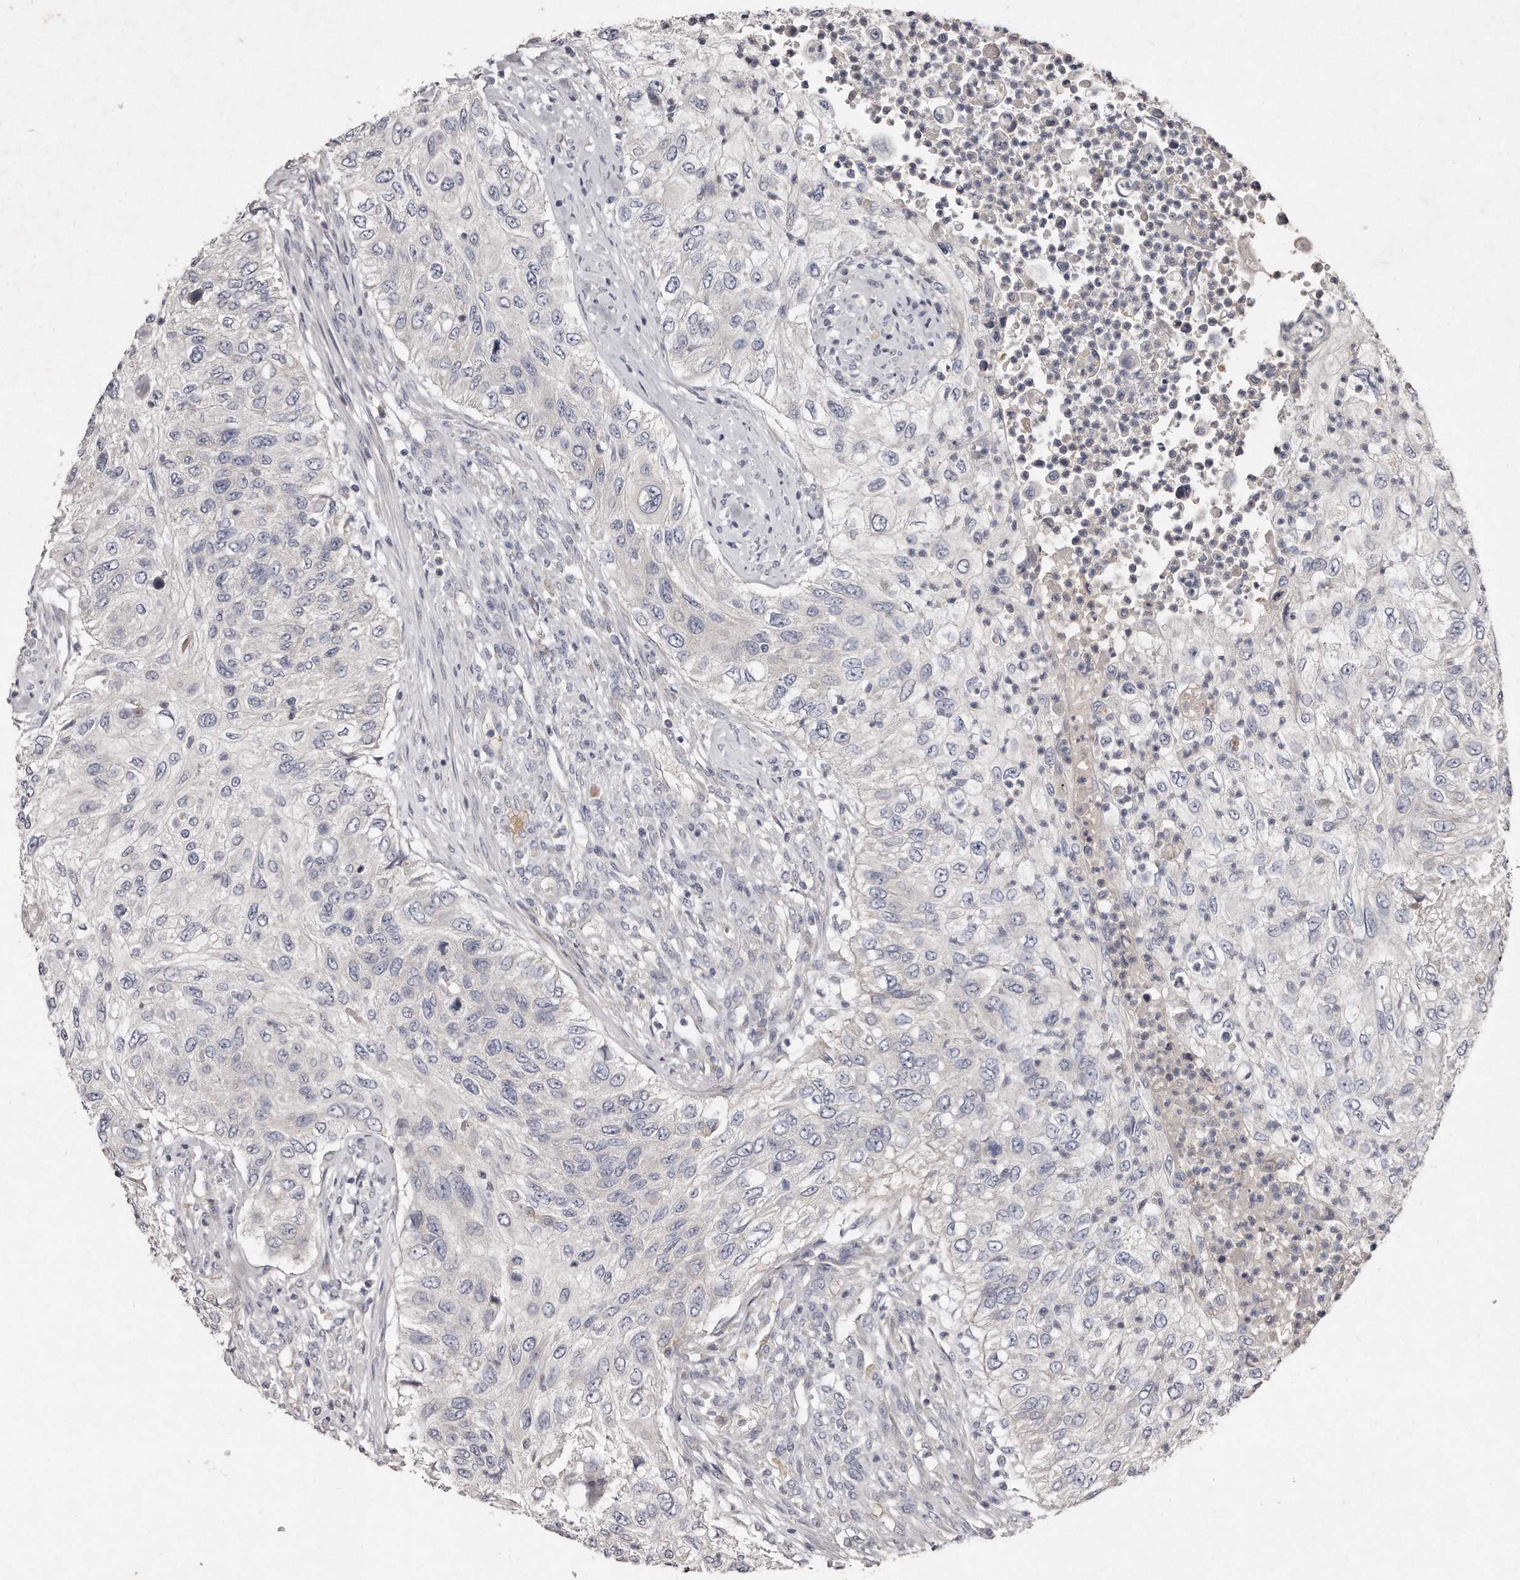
{"staining": {"intensity": "negative", "quantity": "none", "location": "none"}, "tissue": "urothelial cancer", "cell_type": "Tumor cells", "image_type": "cancer", "snomed": [{"axis": "morphology", "description": "Urothelial carcinoma, High grade"}, {"axis": "topography", "description": "Urinary bladder"}], "caption": "This image is of high-grade urothelial carcinoma stained with IHC to label a protein in brown with the nuclei are counter-stained blue. There is no positivity in tumor cells.", "gene": "TECR", "patient": {"sex": "female", "age": 60}}